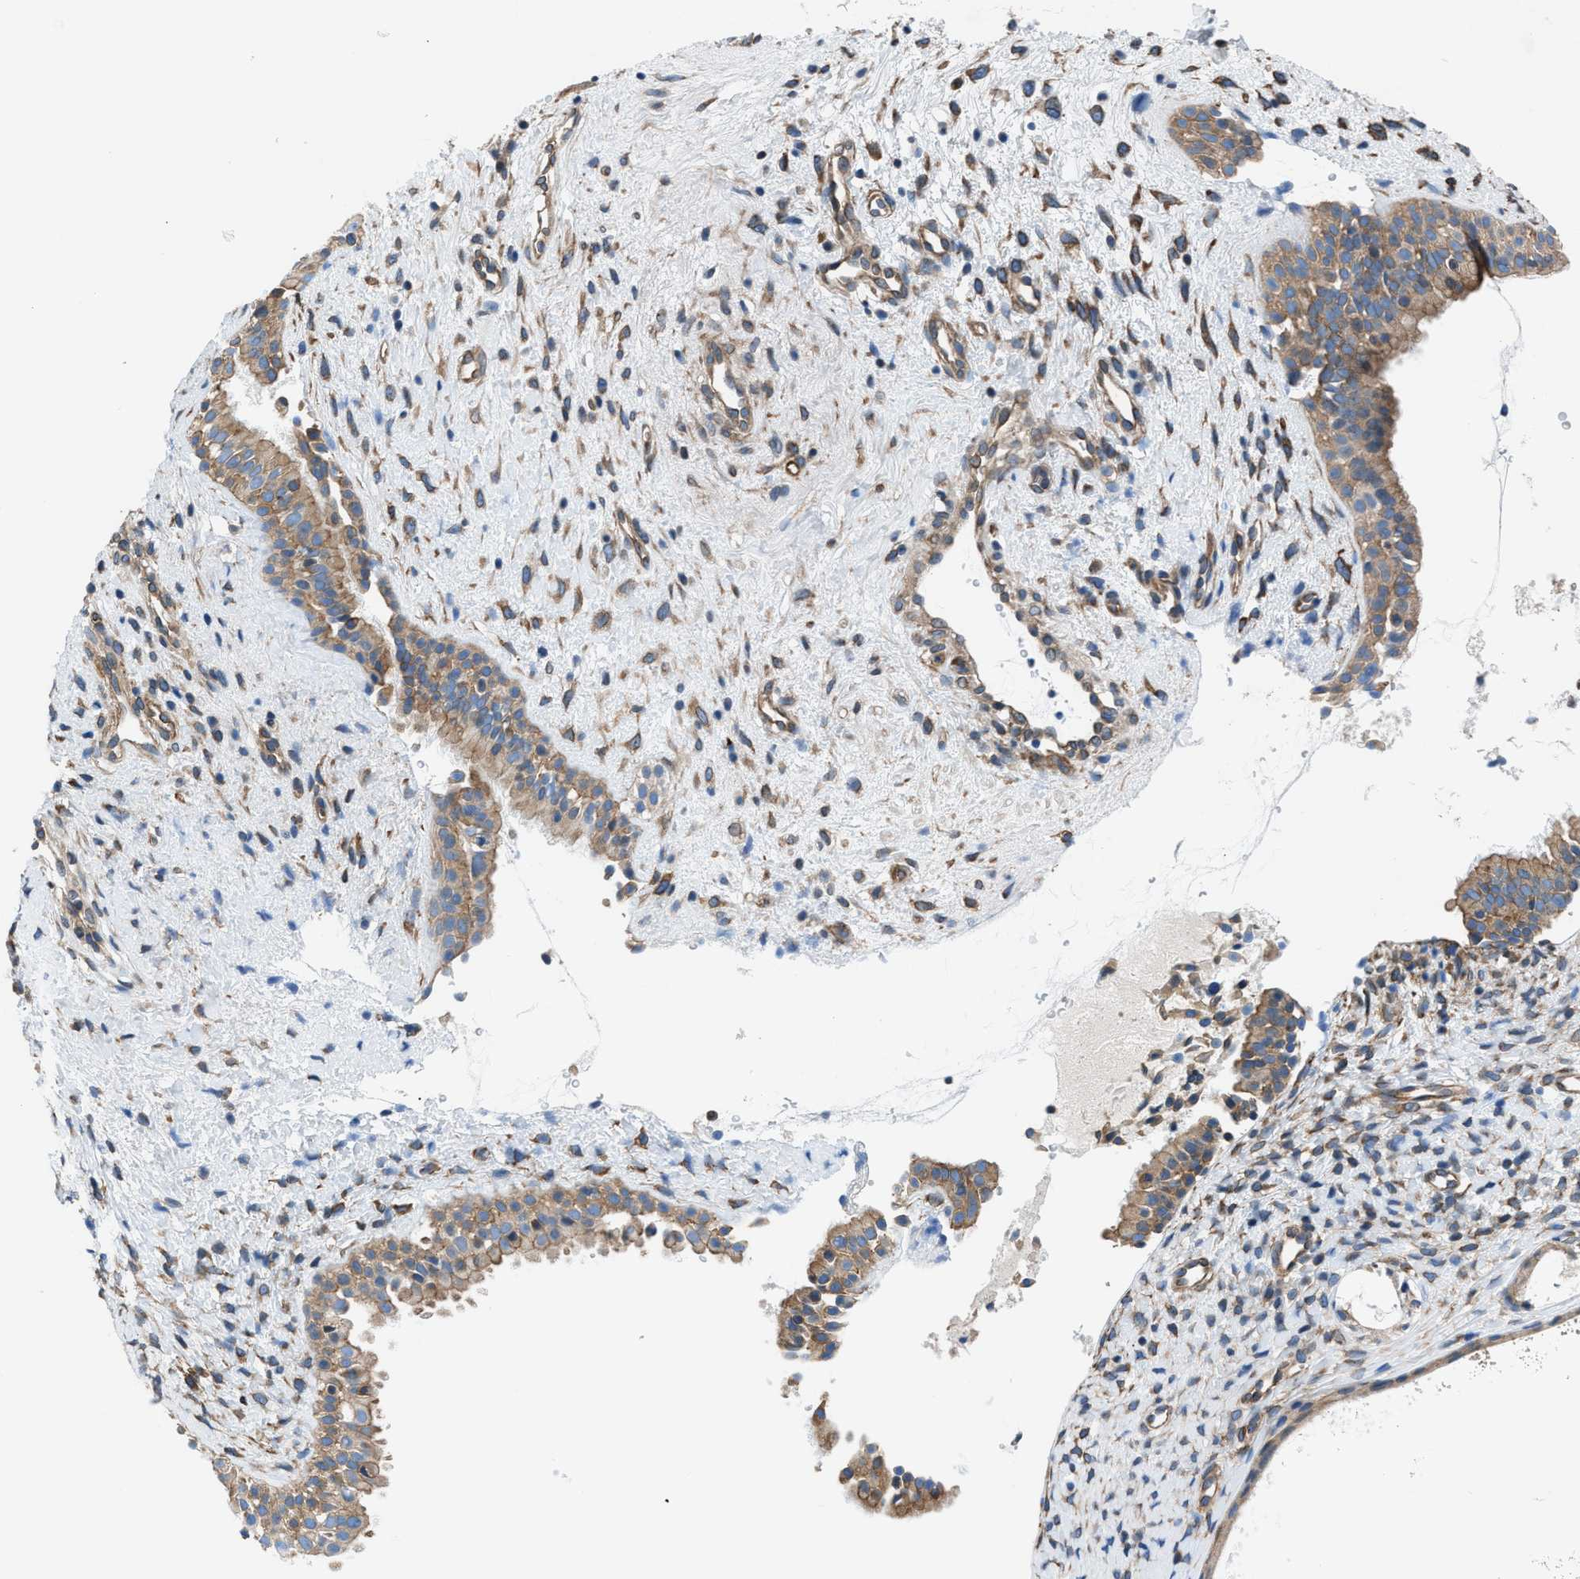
{"staining": {"intensity": "moderate", "quantity": ">75%", "location": "cytoplasmic/membranous"}, "tissue": "nasopharynx", "cell_type": "Respiratory epithelial cells", "image_type": "normal", "snomed": [{"axis": "morphology", "description": "Normal tissue, NOS"}, {"axis": "topography", "description": "Nasopharynx"}], "caption": "A photomicrograph showing moderate cytoplasmic/membranous positivity in about >75% of respiratory epithelial cells in unremarkable nasopharynx, as visualized by brown immunohistochemical staining.", "gene": "DMAC1", "patient": {"sex": "male", "age": 22}}